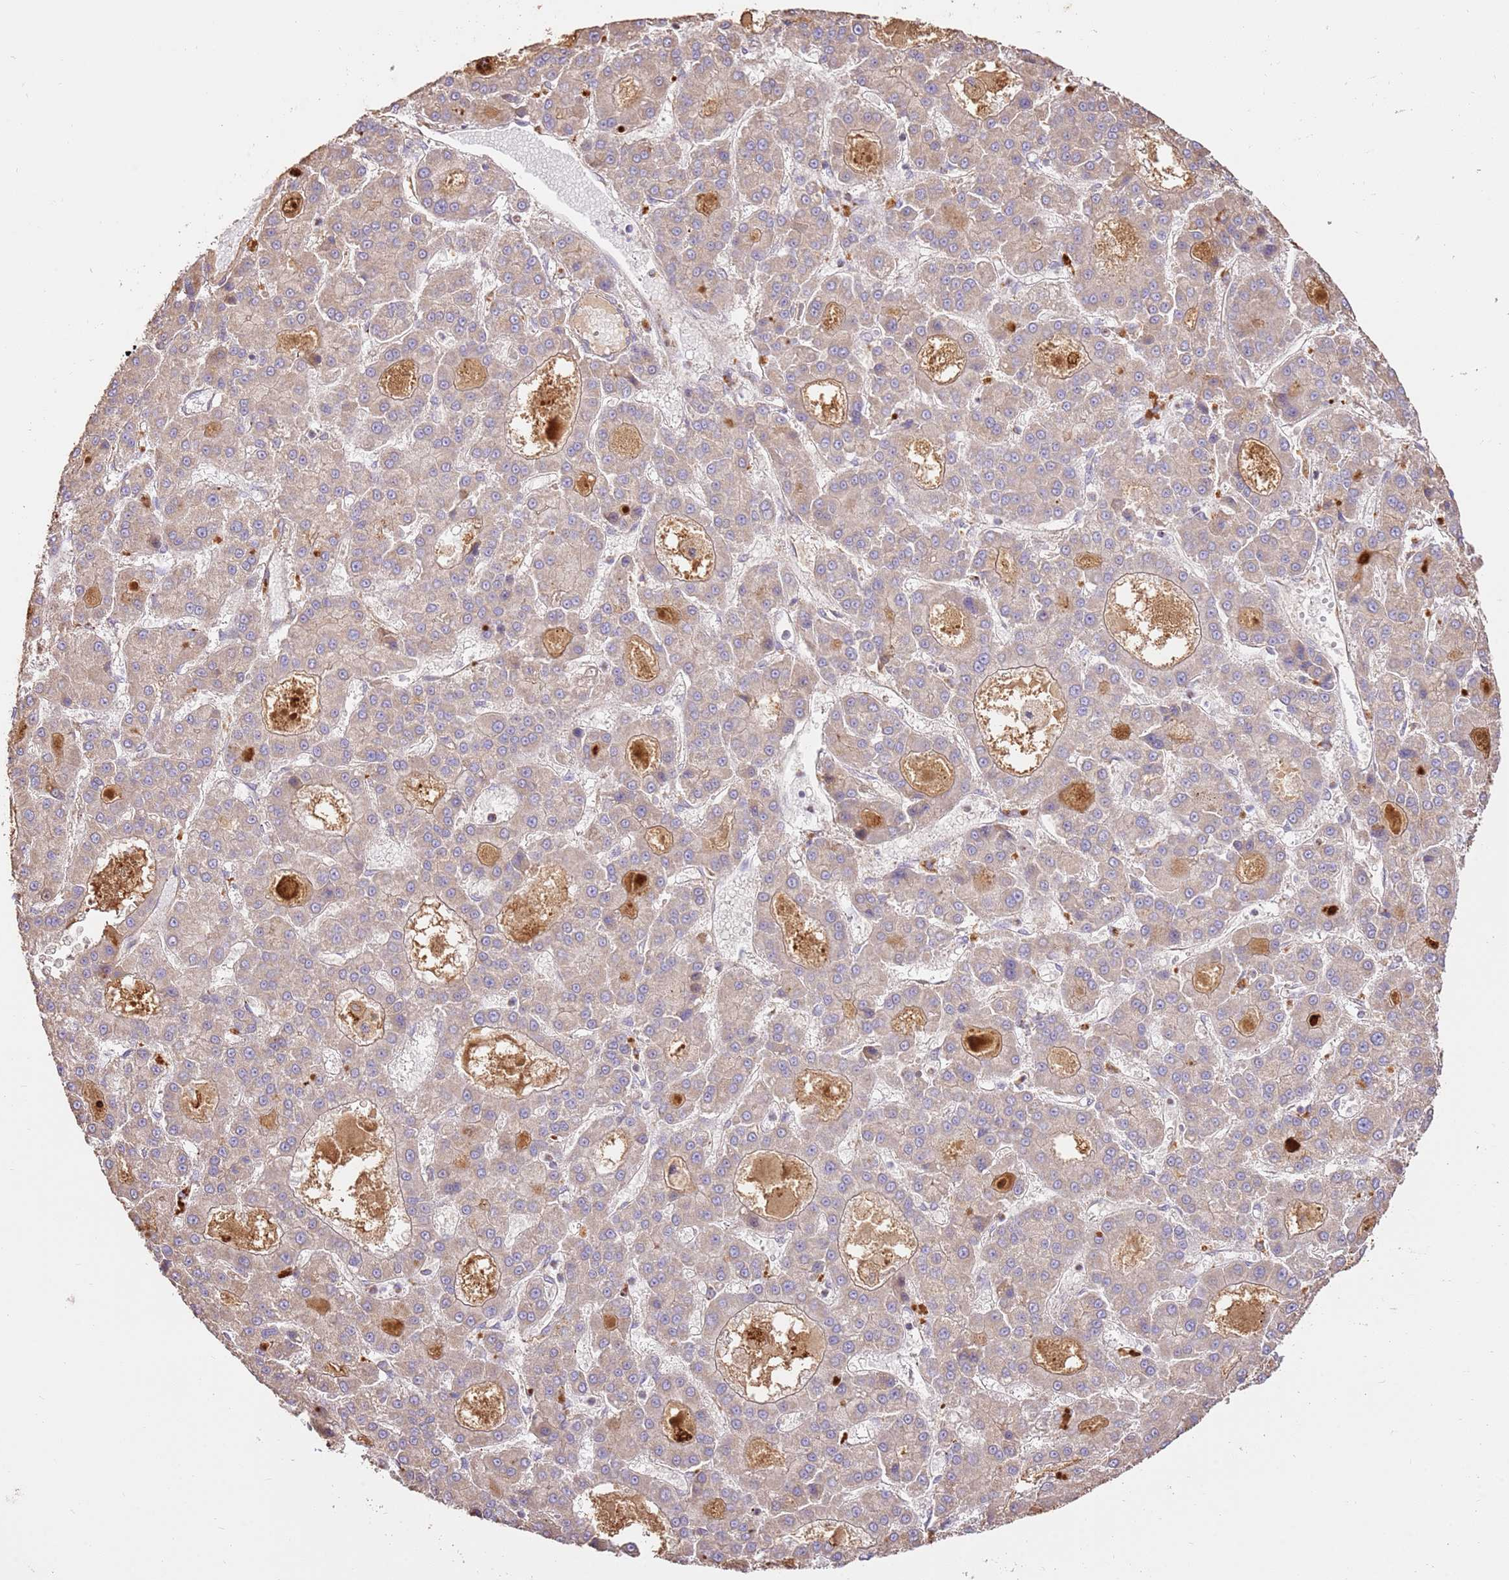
{"staining": {"intensity": "weak", "quantity": "25%-75%", "location": "cytoplasmic/membranous"}, "tissue": "liver cancer", "cell_type": "Tumor cells", "image_type": "cancer", "snomed": [{"axis": "morphology", "description": "Carcinoma, Hepatocellular, NOS"}, {"axis": "topography", "description": "Liver"}], "caption": "About 25%-75% of tumor cells in human liver cancer (hepatocellular carcinoma) show weak cytoplasmic/membranous protein staining as visualized by brown immunohistochemical staining.", "gene": "CEP55", "patient": {"sex": "male", "age": 70}}